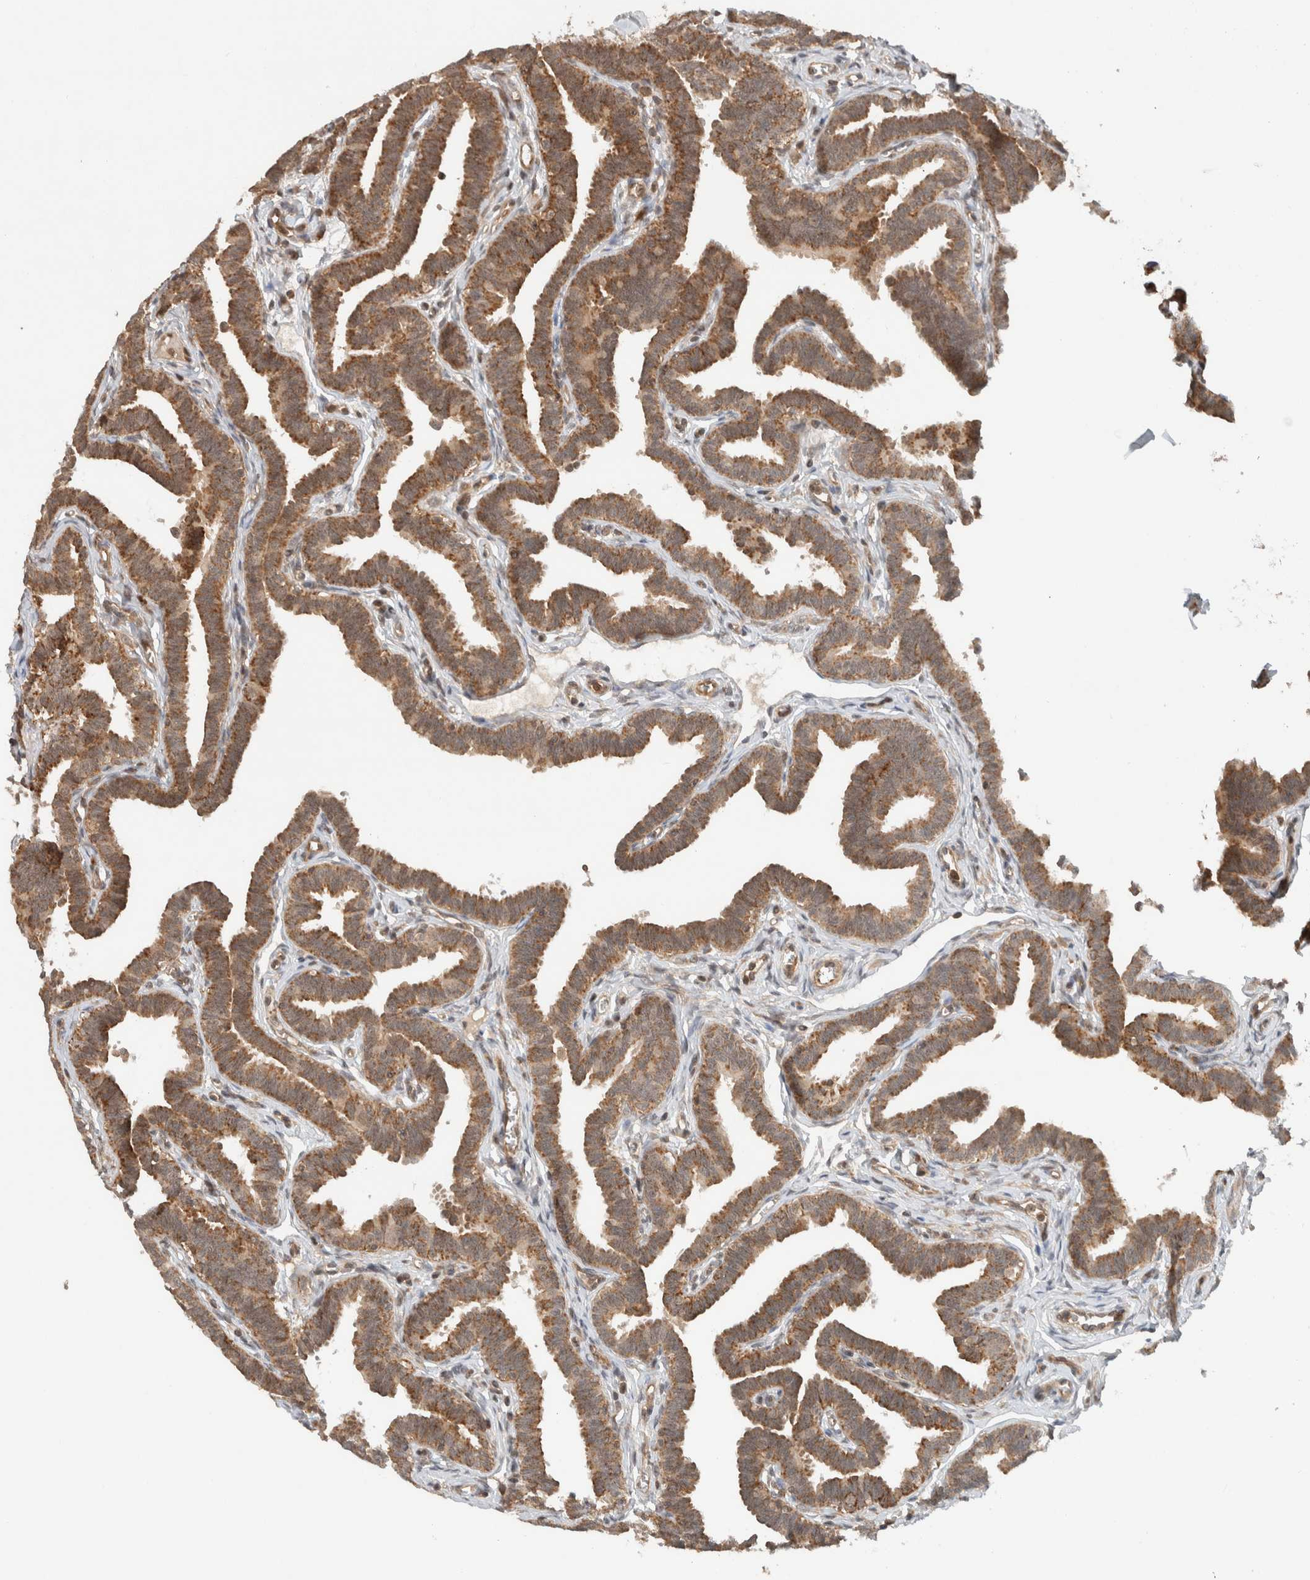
{"staining": {"intensity": "moderate", "quantity": ">75%", "location": "cytoplasmic/membranous"}, "tissue": "fallopian tube", "cell_type": "Glandular cells", "image_type": "normal", "snomed": [{"axis": "morphology", "description": "Normal tissue, NOS"}, {"axis": "topography", "description": "Fallopian tube"}, {"axis": "topography", "description": "Ovary"}], "caption": "Glandular cells display medium levels of moderate cytoplasmic/membranous positivity in about >75% of cells in unremarkable fallopian tube. (IHC, brightfield microscopy, high magnification).", "gene": "CAAP1", "patient": {"sex": "female", "age": 23}}